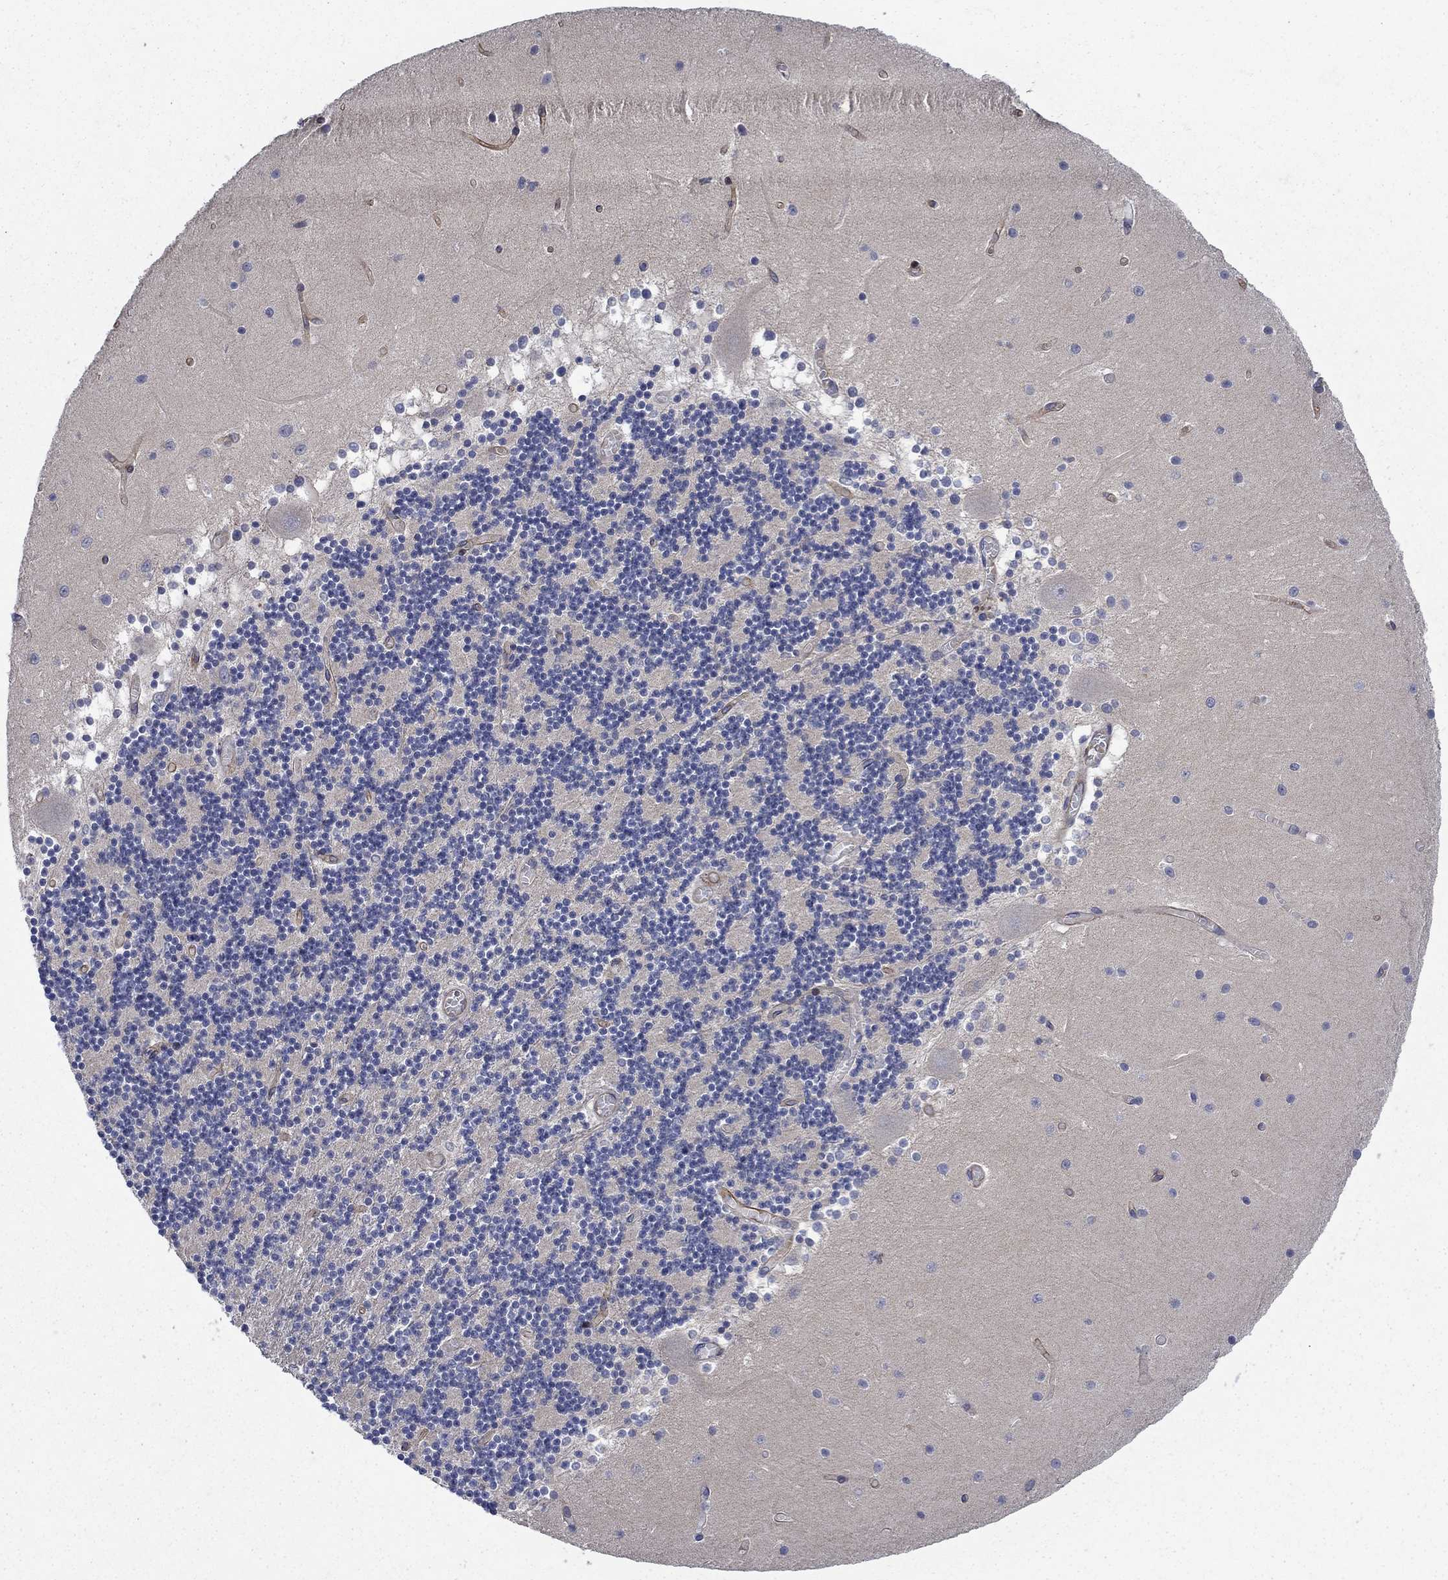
{"staining": {"intensity": "negative", "quantity": "none", "location": "none"}, "tissue": "cerebellum", "cell_type": "Cells in granular layer", "image_type": "normal", "snomed": [{"axis": "morphology", "description": "Normal tissue, NOS"}, {"axis": "topography", "description": "Cerebellum"}], "caption": "This micrograph is of unremarkable cerebellum stained with immunohistochemistry (IHC) to label a protein in brown with the nuclei are counter-stained blue. There is no staining in cells in granular layer. Nuclei are stained in blue.", "gene": "SLC7A1", "patient": {"sex": "female", "age": 28}}